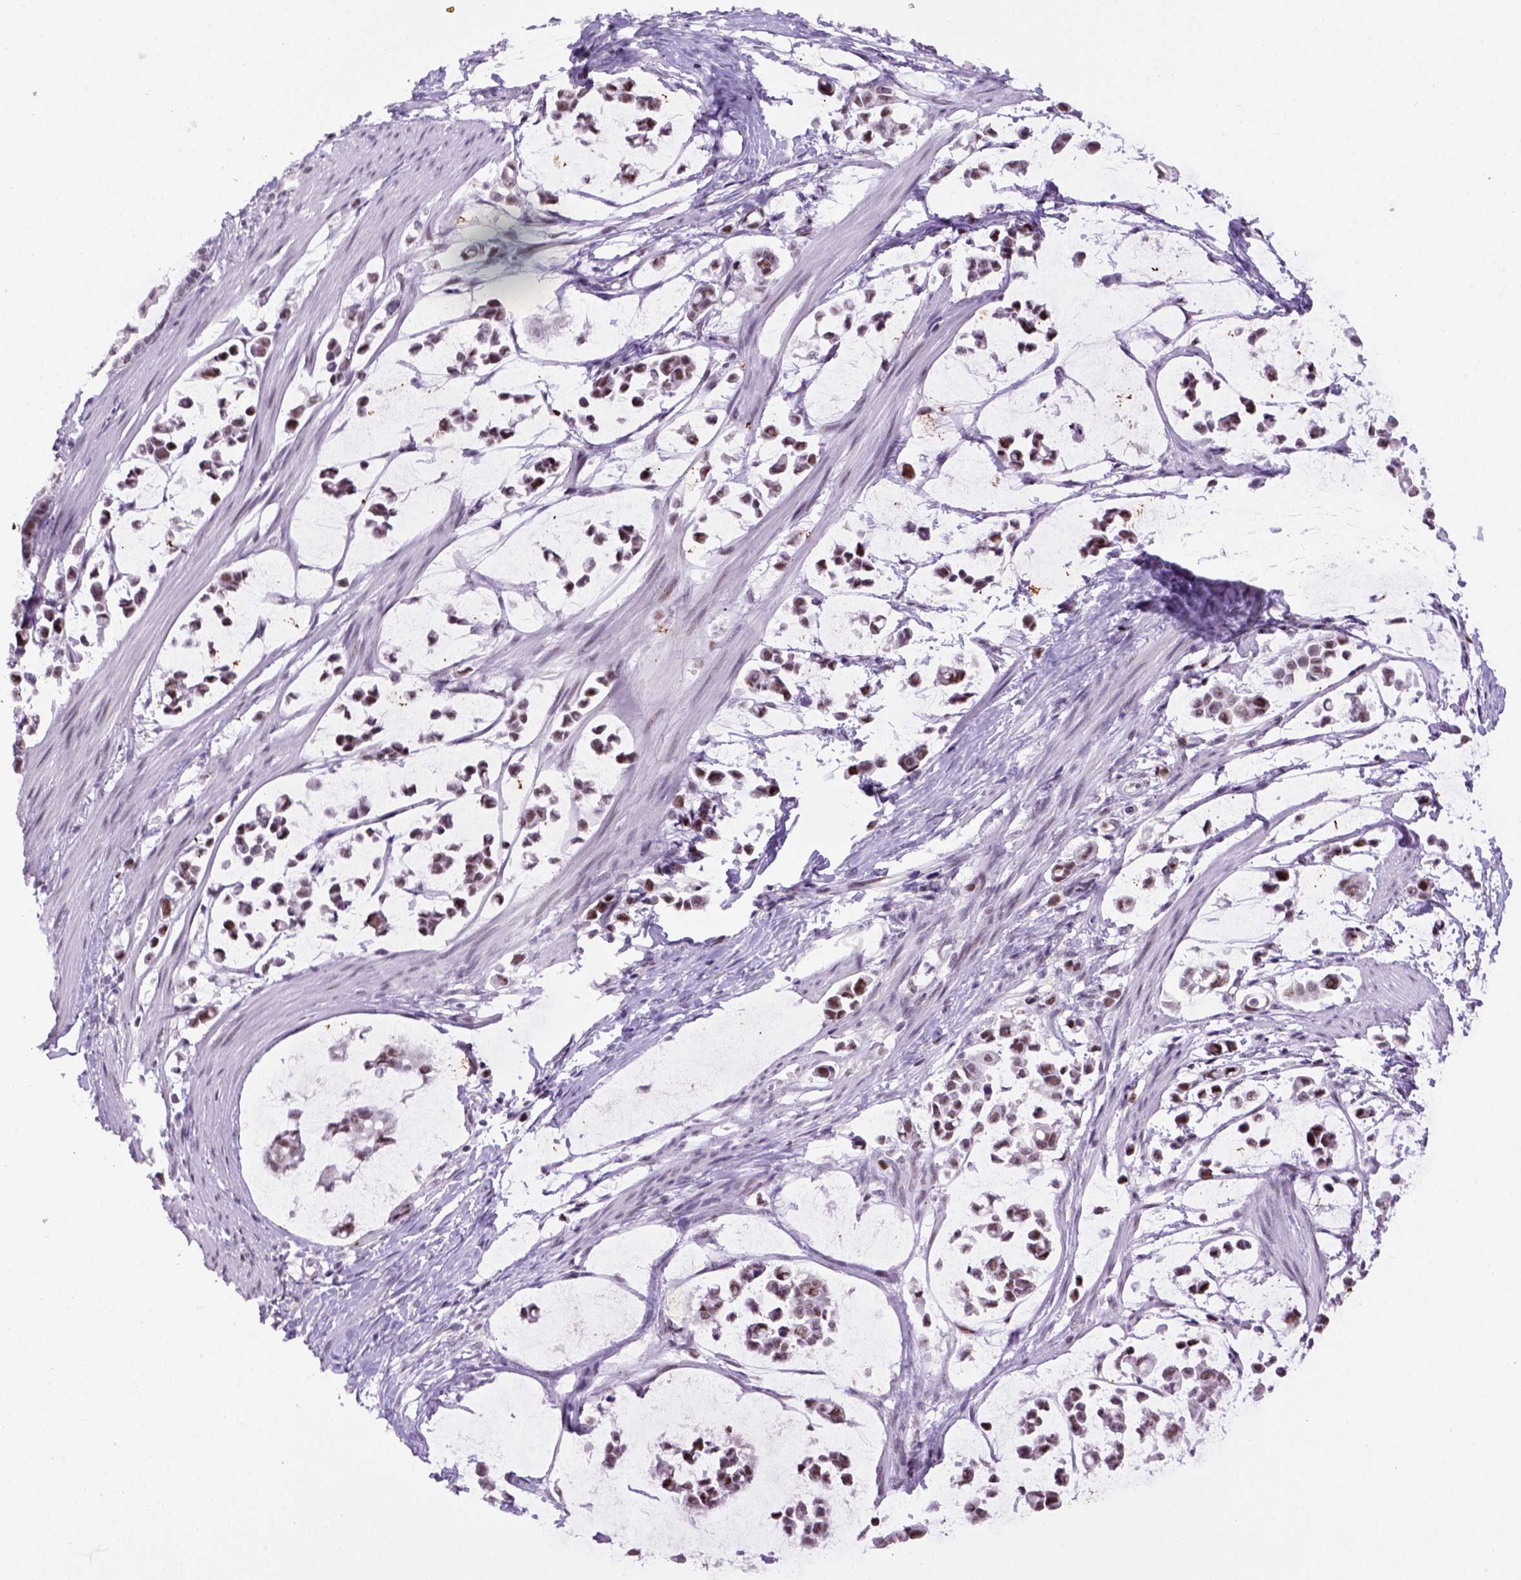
{"staining": {"intensity": "moderate", "quantity": ">75%", "location": "nuclear"}, "tissue": "stomach cancer", "cell_type": "Tumor cells", "image_type": "cancer", "snomed": [{"axis": "morphology", "description": "Adenocarcinoma, NOS"}, {"axis": "topography", "description": "Stomach"}], "caption": "This image shows immunohistochemistry (IHC) staining of stomach adenocarcinoma, with medium moderate nuclear positivity in about >75% of tumor cells.", "gene": "TBPL1", "patient": {"sex": "male", "age": 82}}